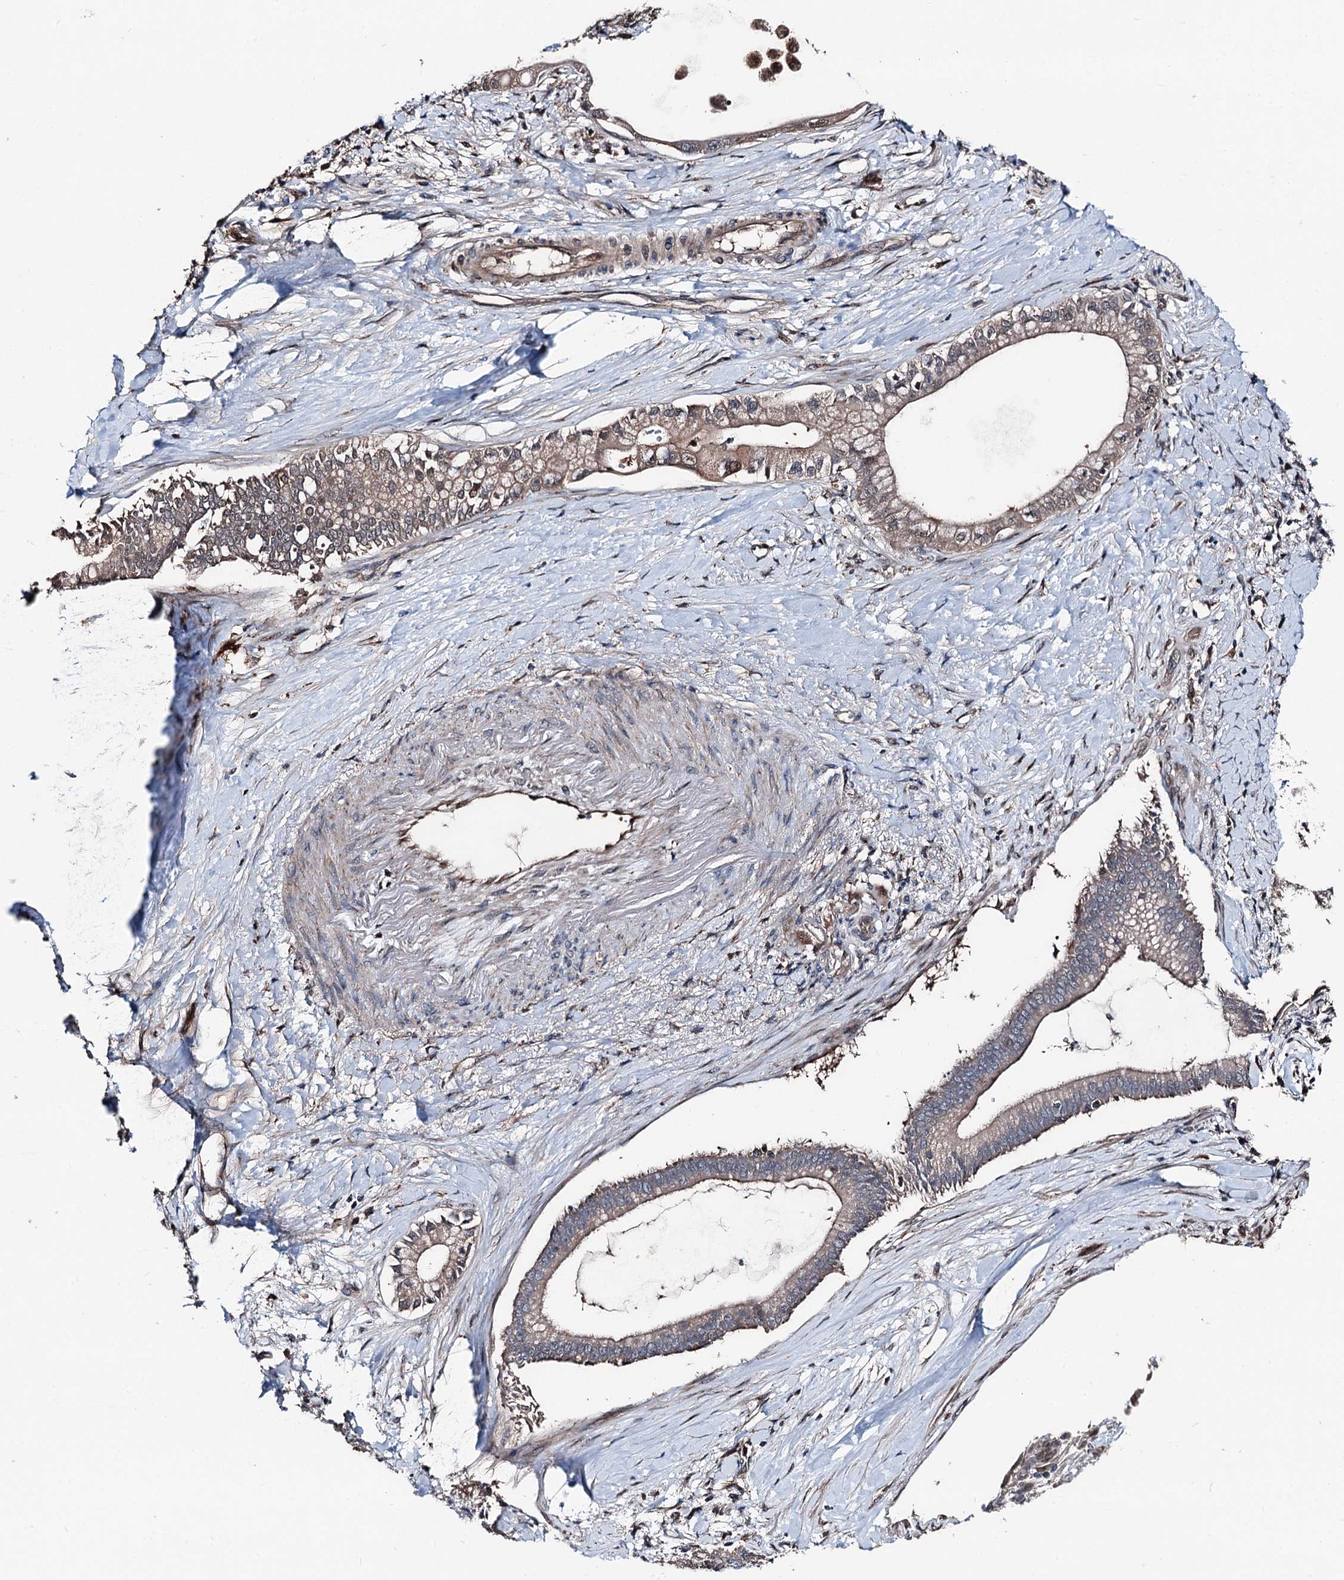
{"staining": {"intensity": "weak", "quantity": "25%-75%", "location": "cytoplasmic/membranous,nuclear"}, "tissue": "pancreatic cancer", "cell_type": "Tumor cells", "image_type": "cancer", "snomed": [{"axis": "morphology", "description": "Adenocarcinoma, NOS"}, {"axis": "topography", "description": "Pancreas"}], "caption": "A histopathology image of pancreatic cancer stained for a protein reveals weak cytoplasmic/membranous and nuclear brown staining in tumor cells. Using DAB (3,3'-diaminobenzidine) (brown) and hematoxylin (blue) stains, captured at high magnification using brightfield microscopy.", "gene": "PSMD13", "patient": {"sex": "male", "age": 68}}